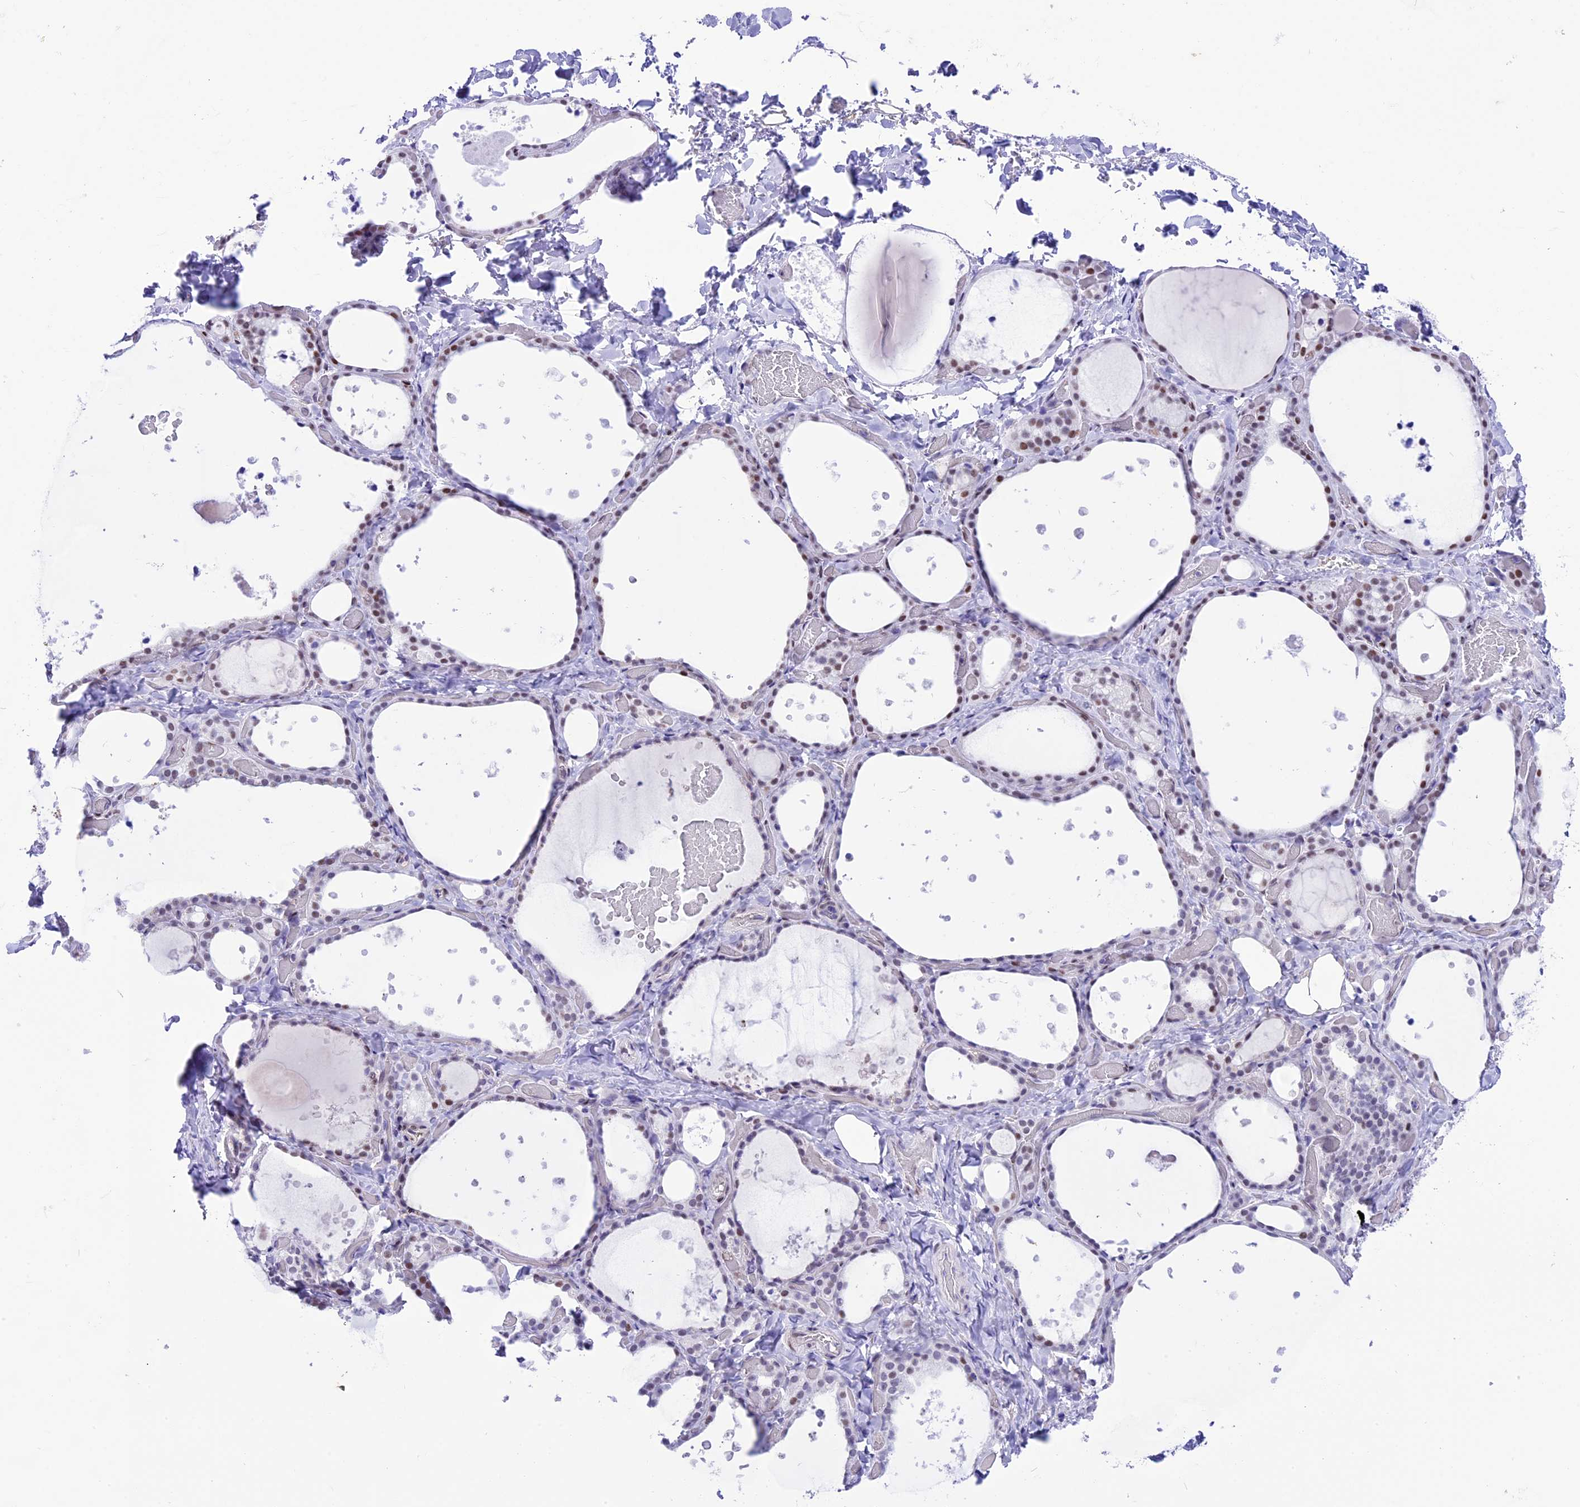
{"staining": {"intensity": "moderate", "quantity": "<25%", "location": "nuclear"}, "tissue": "thyroid gland", "cell_type": "Glandular cells", "image_type": "normal", "snomed": [{"axis": "morphology", "description": "Normal tissue, NOS"}, {"axis": "topography", "description": "Thyroid gland"}], "caption": "Immunohistochemistry staining of unremarkable thyroid gland, which reveals low levels of moderate nuclear staining in approximately <25% of glandular cells indicating moderate nuclear protein staining. The staining was performed using DAB (brown) for protein detection and nuclei were counterstained in hematoxylin (blue).", "gene": "RPS6KB1", "patient": {"sex": "female", "age": 44}}